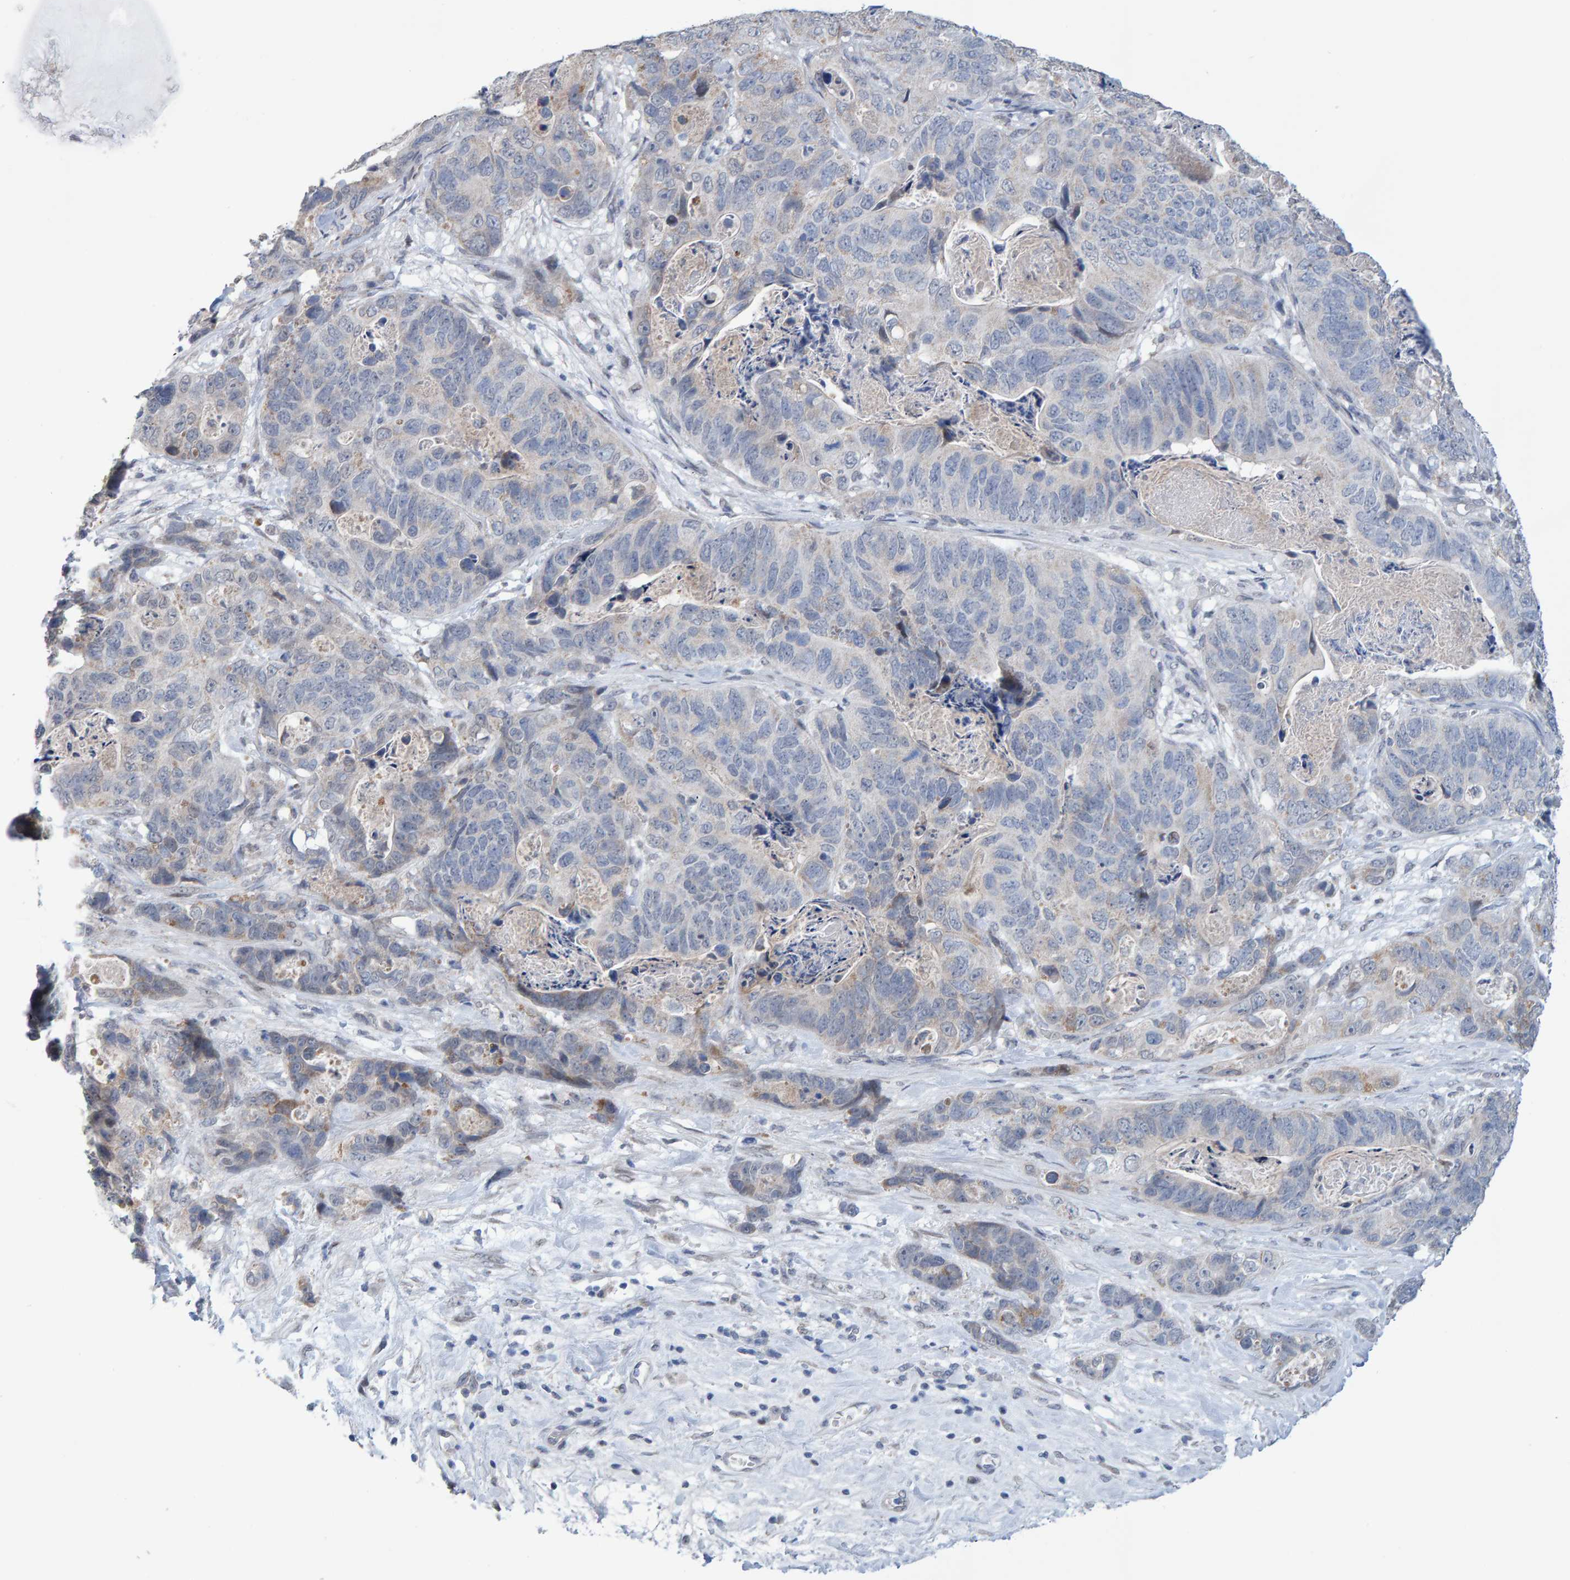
{"staining": {"intensity": "weak", "quantity": "<25%", "location": "cytoplasmic/membranous"}, "tissue": "stomach cancer", "cell_type": "Tumor cells", "image_type": "cancer", "snomed": [{"axis": "morphology", "description": "Normal tissue, NOS"}, {"axis": "morphology", "description": "Adenocarcinoma, NOS"}, {"axis": "topography", "description": "Stomach"}], "caption": "Tumor cells show no significant staining in stomach cancer.", "gene": "USP43", "patient": {"sex": "female", "age": 89}}